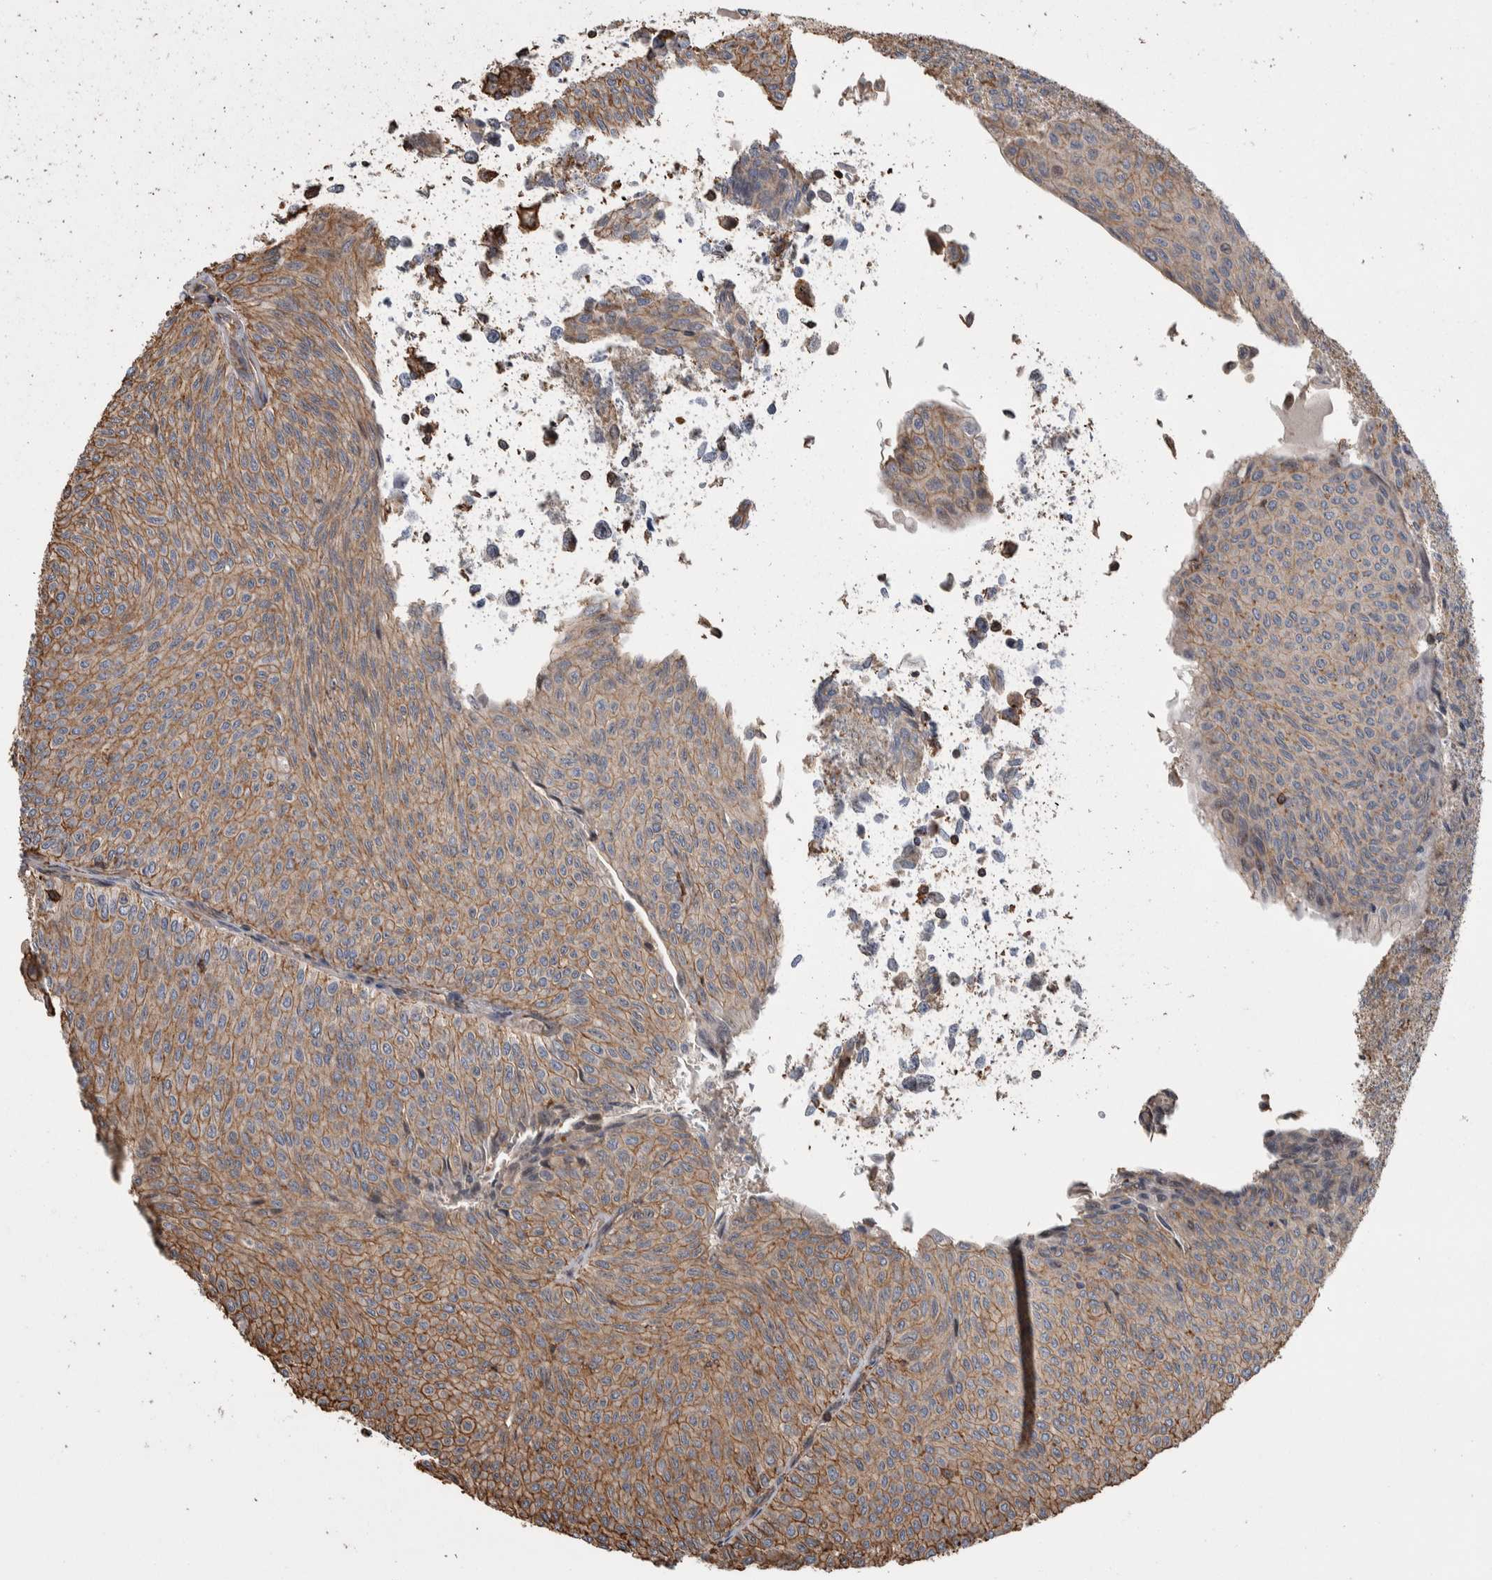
{"staining": {"intensity": "moderate", "quantity": ">75%", "location": "cytoplasmic/membranous"}, "tissue": "urothelial cancer", "cell_type": "Tumor cells", "image_type": "cancer", "snomed": [{"axis": "morphology", "description": "Urothelial carcinoma, Low grade"}, {"axis": "topography", "description": "Urinary bladder"}], "caption": "IHC micrograph of neoplastic tissue: human urothelial carcinoma (low-grade) stained using immunohistochemistry demonstrates medium levels of moderate protein expression localized specifically in the cytoplasmic/membranous of tumor cells, appearing as a cytoplasmic/membranous brown color.", "gene": "ENPP2", "patient": {"sex": "male", "age": 78}}